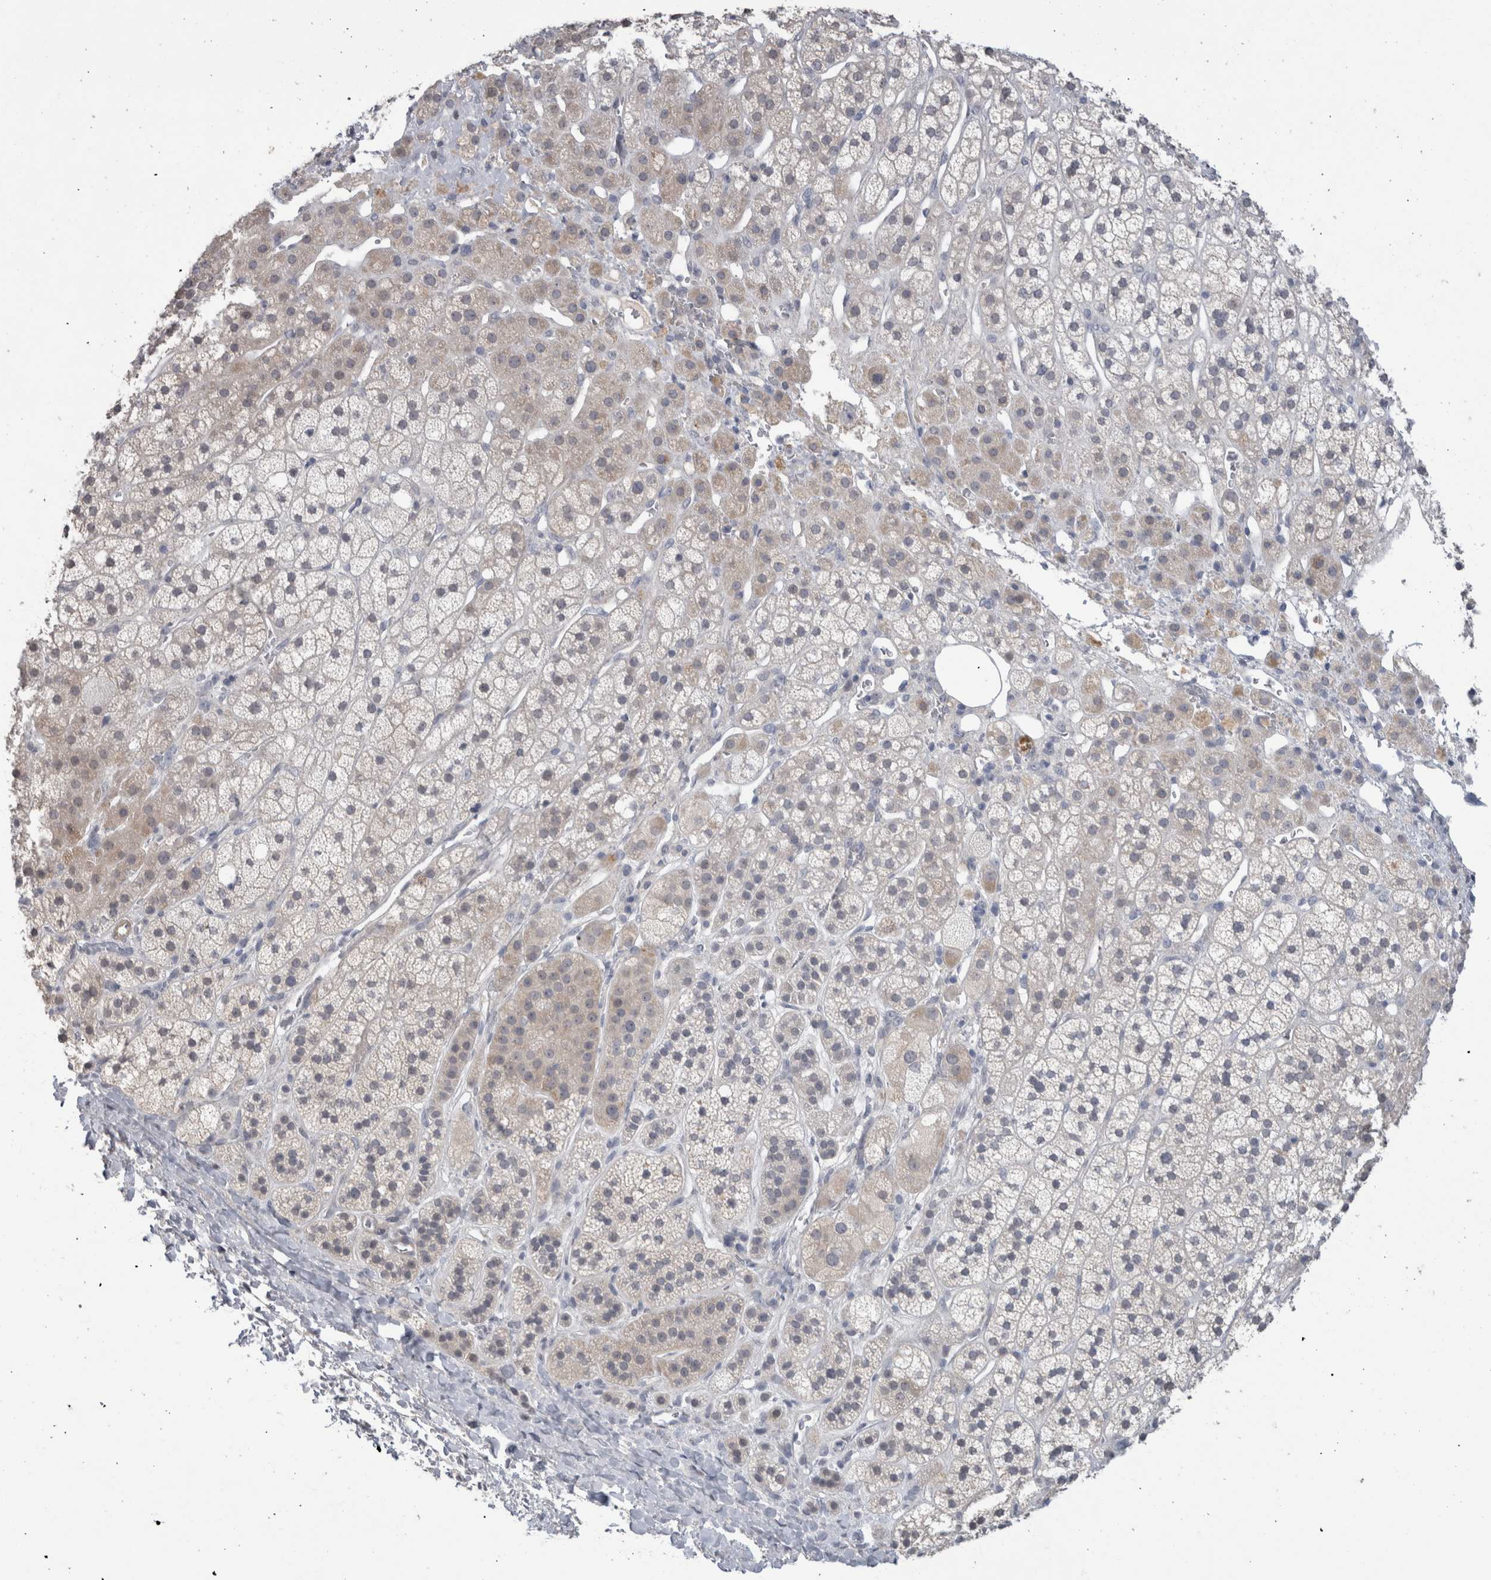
{"staining": {"intensity": "moderate", "quantity": "25%-75%", "location": "cytoplasmic/membranous"}, "tissue": "adrenal gland", "cell_type": "Glandular cells", "image_type": "normal", "snomed": [{"axis": "morphology", "description": "Normal tissue, NOS"}, {"axis": "topography", "description": "Adrenal gland"}], "caption": "A high-resolution histopathology image shows immunohistochemistry (IHC) staining of benign adrenal gland, which shows moderate cytoplasmic/membranous expression in about 25%-75% of glandular cells.", "gene": "ADAM2", "patient": {"sex": "male", "age": 56}}